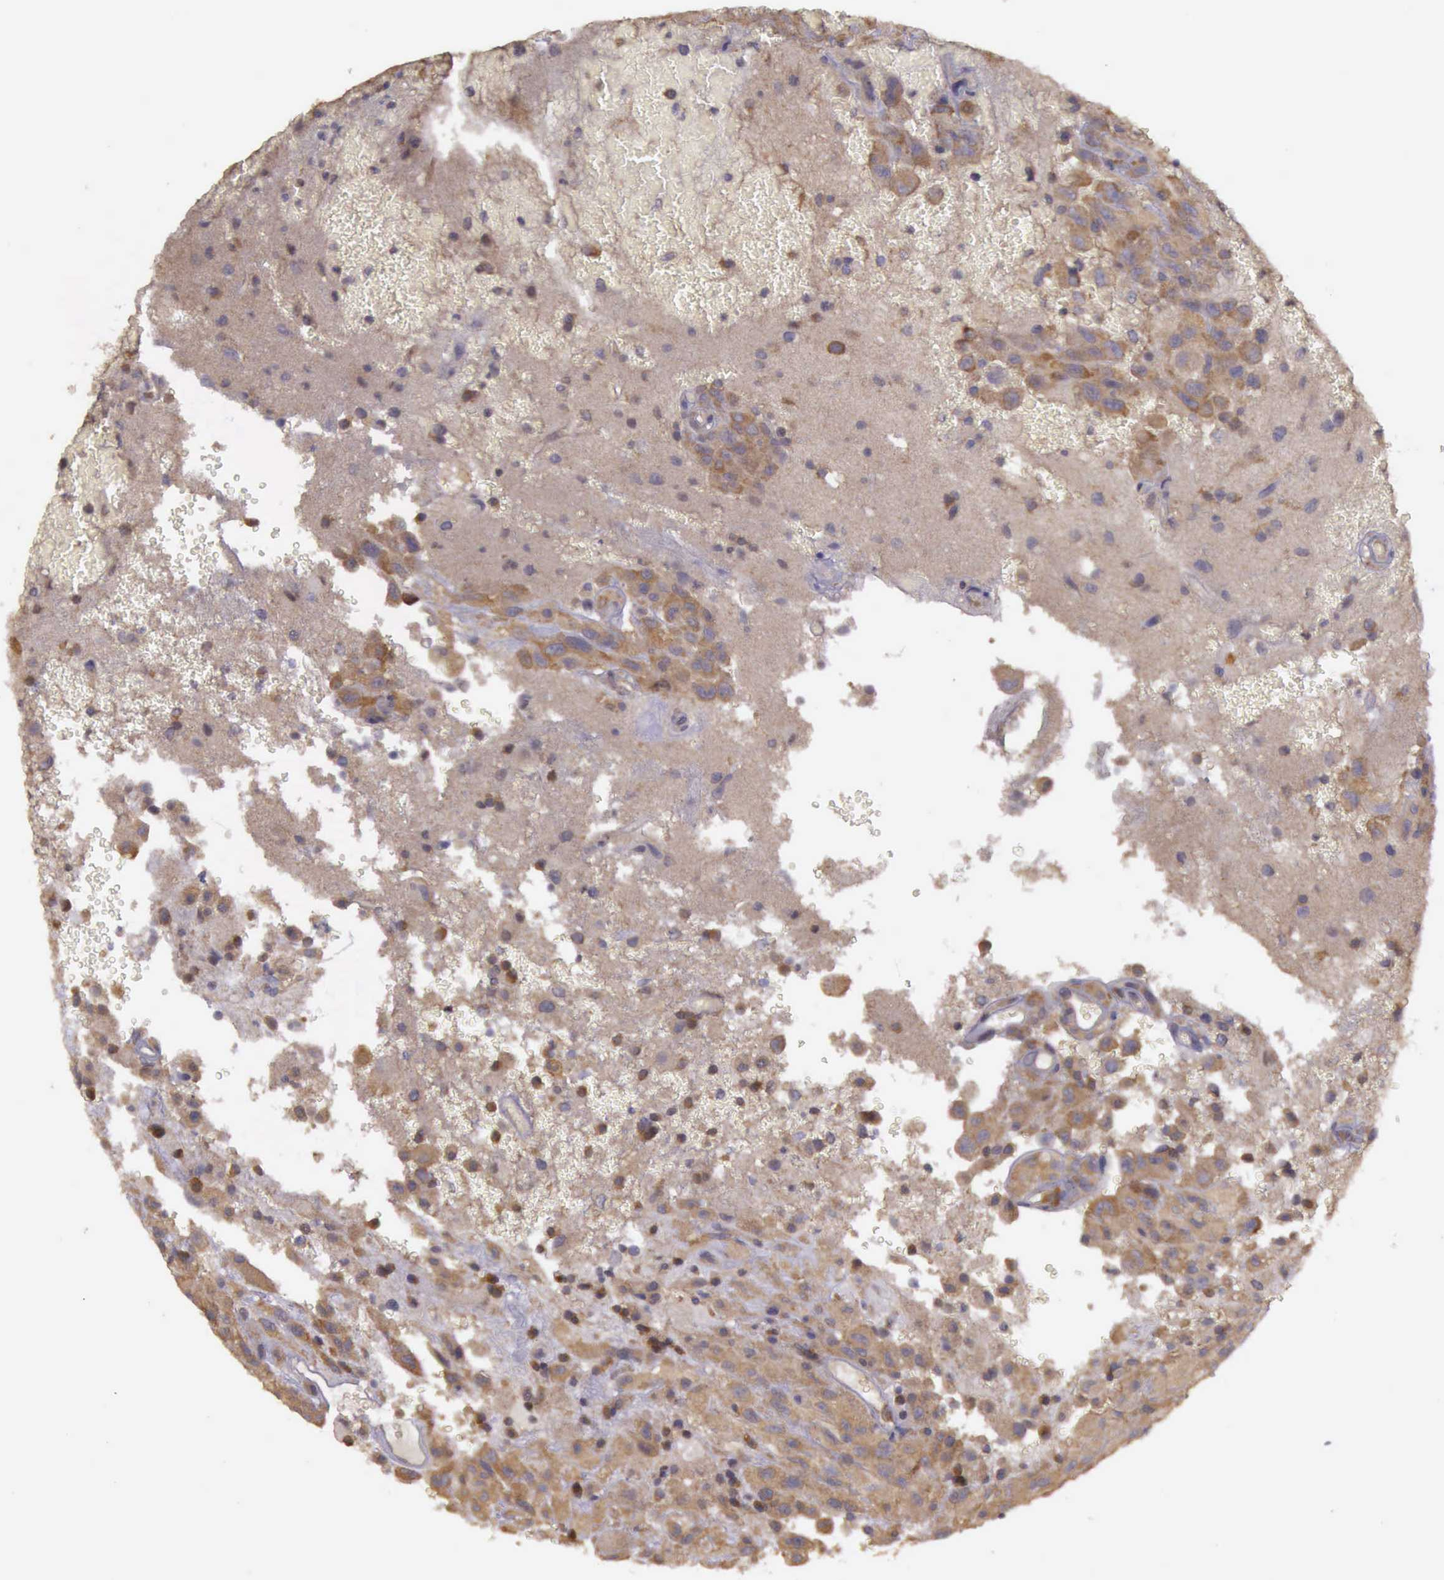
{"staining": {"intensity": "moderate", "quantity": ">75%", "location": "cytoplasmic/membranous"}, "tissue": "glioma", "cell_type": "Tumor cells", "image_type": "cancer", "snomed": [{"axis": "morphology", "description": "Glioma, malignant, High grade"}, {"axis": "topography", "description": "Brain"}], "caption": "Tumor cells reveal medium levels of moderate cytoplasmic/membranous staining in approximately >75% of cells in human malignant glioma (high-grade).", "gene": "EIF5", "patient": {"sex": "male", "age": 48}}